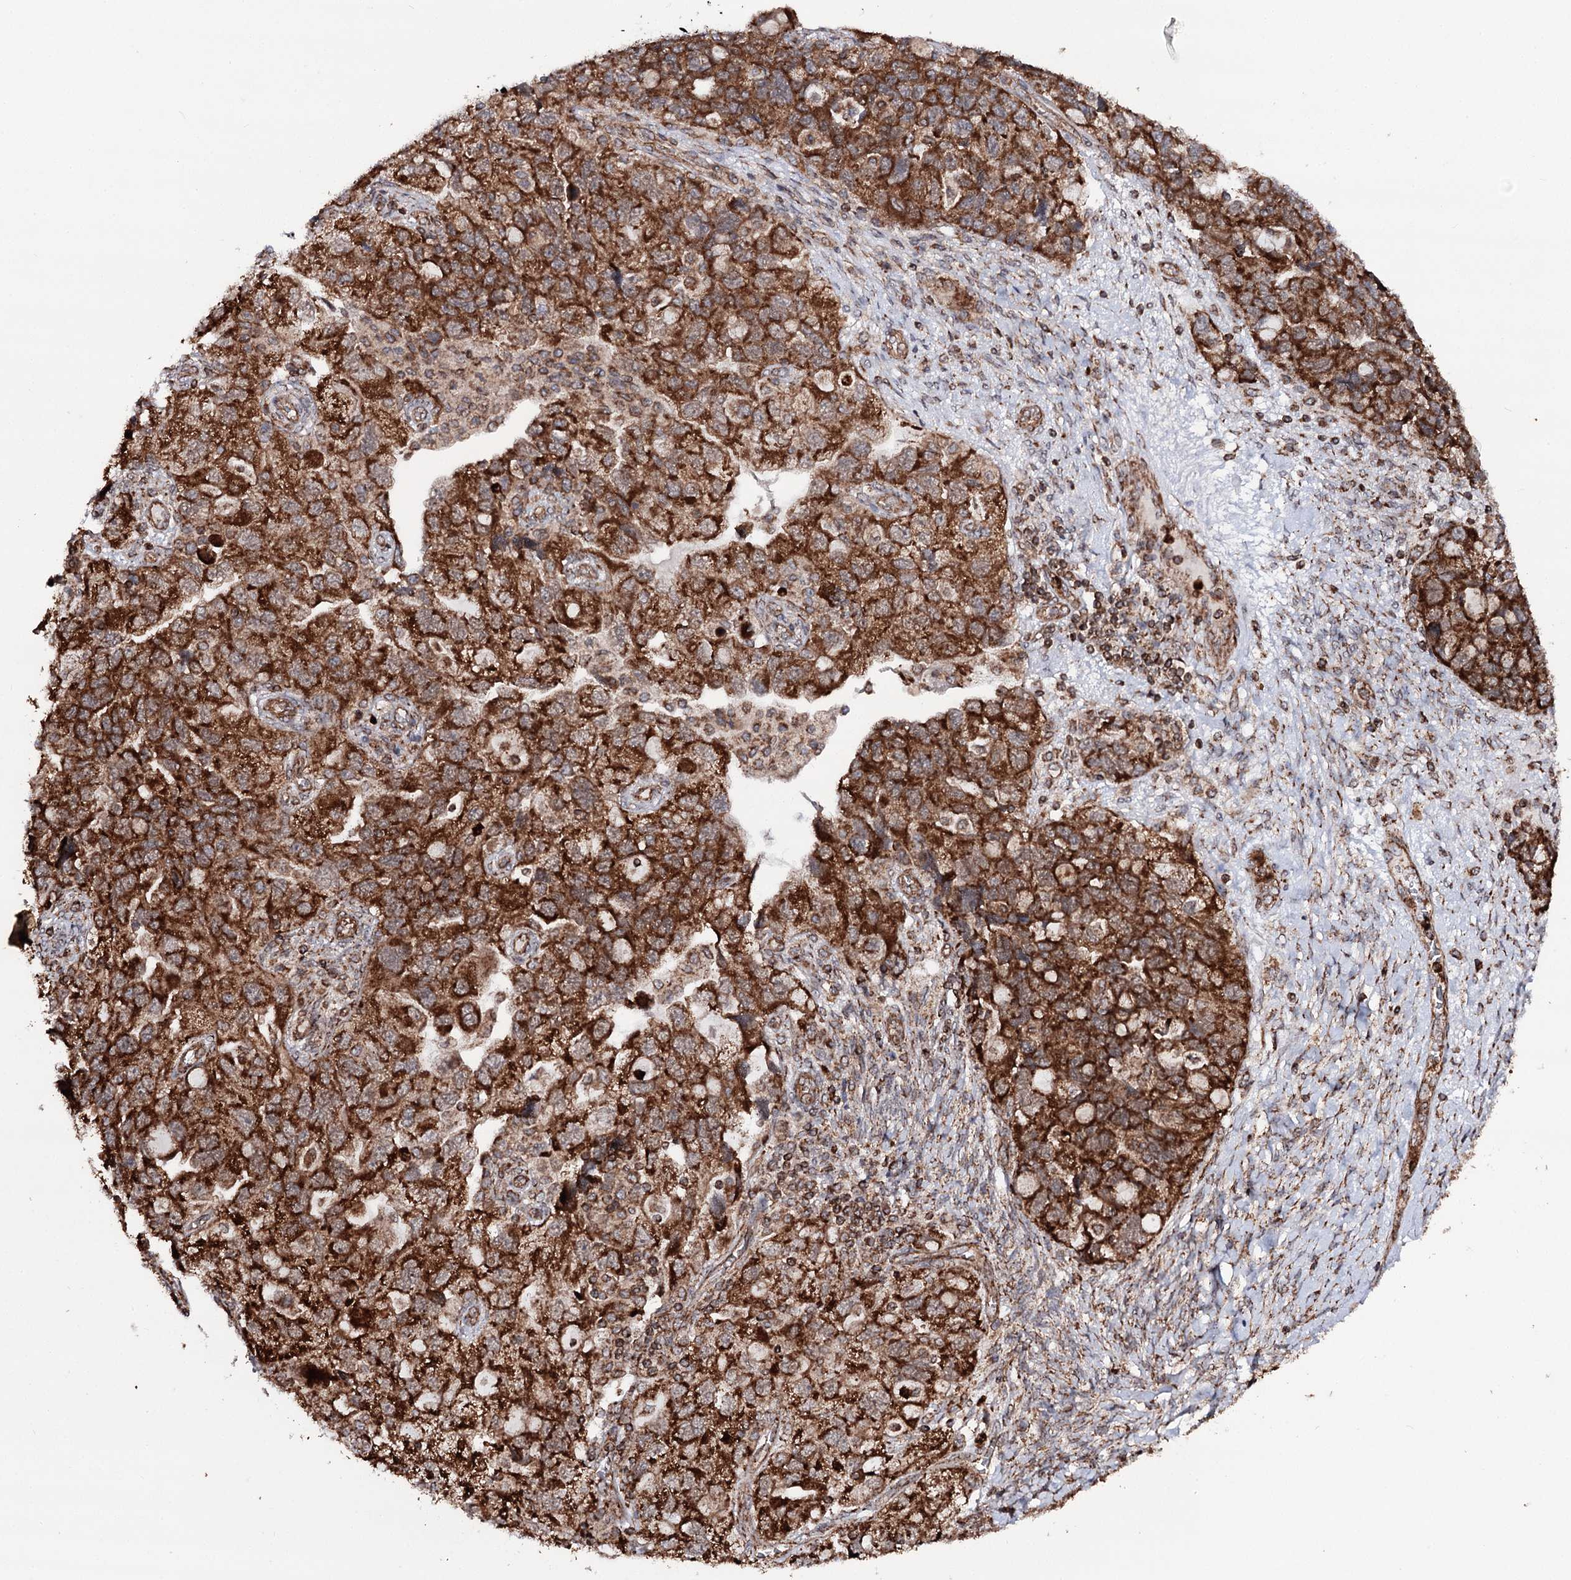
{"staining": {"intensity": "strong", "quantity": ">75%", "location": "cytoplasmic/membranous"}, "tissue": "ovarian cancer", "cell_type": "Tumor cells", "image_type": "cancer", "snomed": [{"axis": "morphology", "description": "Carcinoma, NOS"}, {"axis": "morphology", "description": "Cystadenocarcinoma, serous, NOS"}, {"axis": "topography", "description": "Ovary"}], "caption": "IHC photomicrograph of ovarian carcinoma stained for a protein (brown), which displays high levels of strong cytoplasmic/membranous positivity in approximately >75% of tumor cells.", "gene": "FGFR1OP2", "patient": {"sex": "female", "age": 69}}